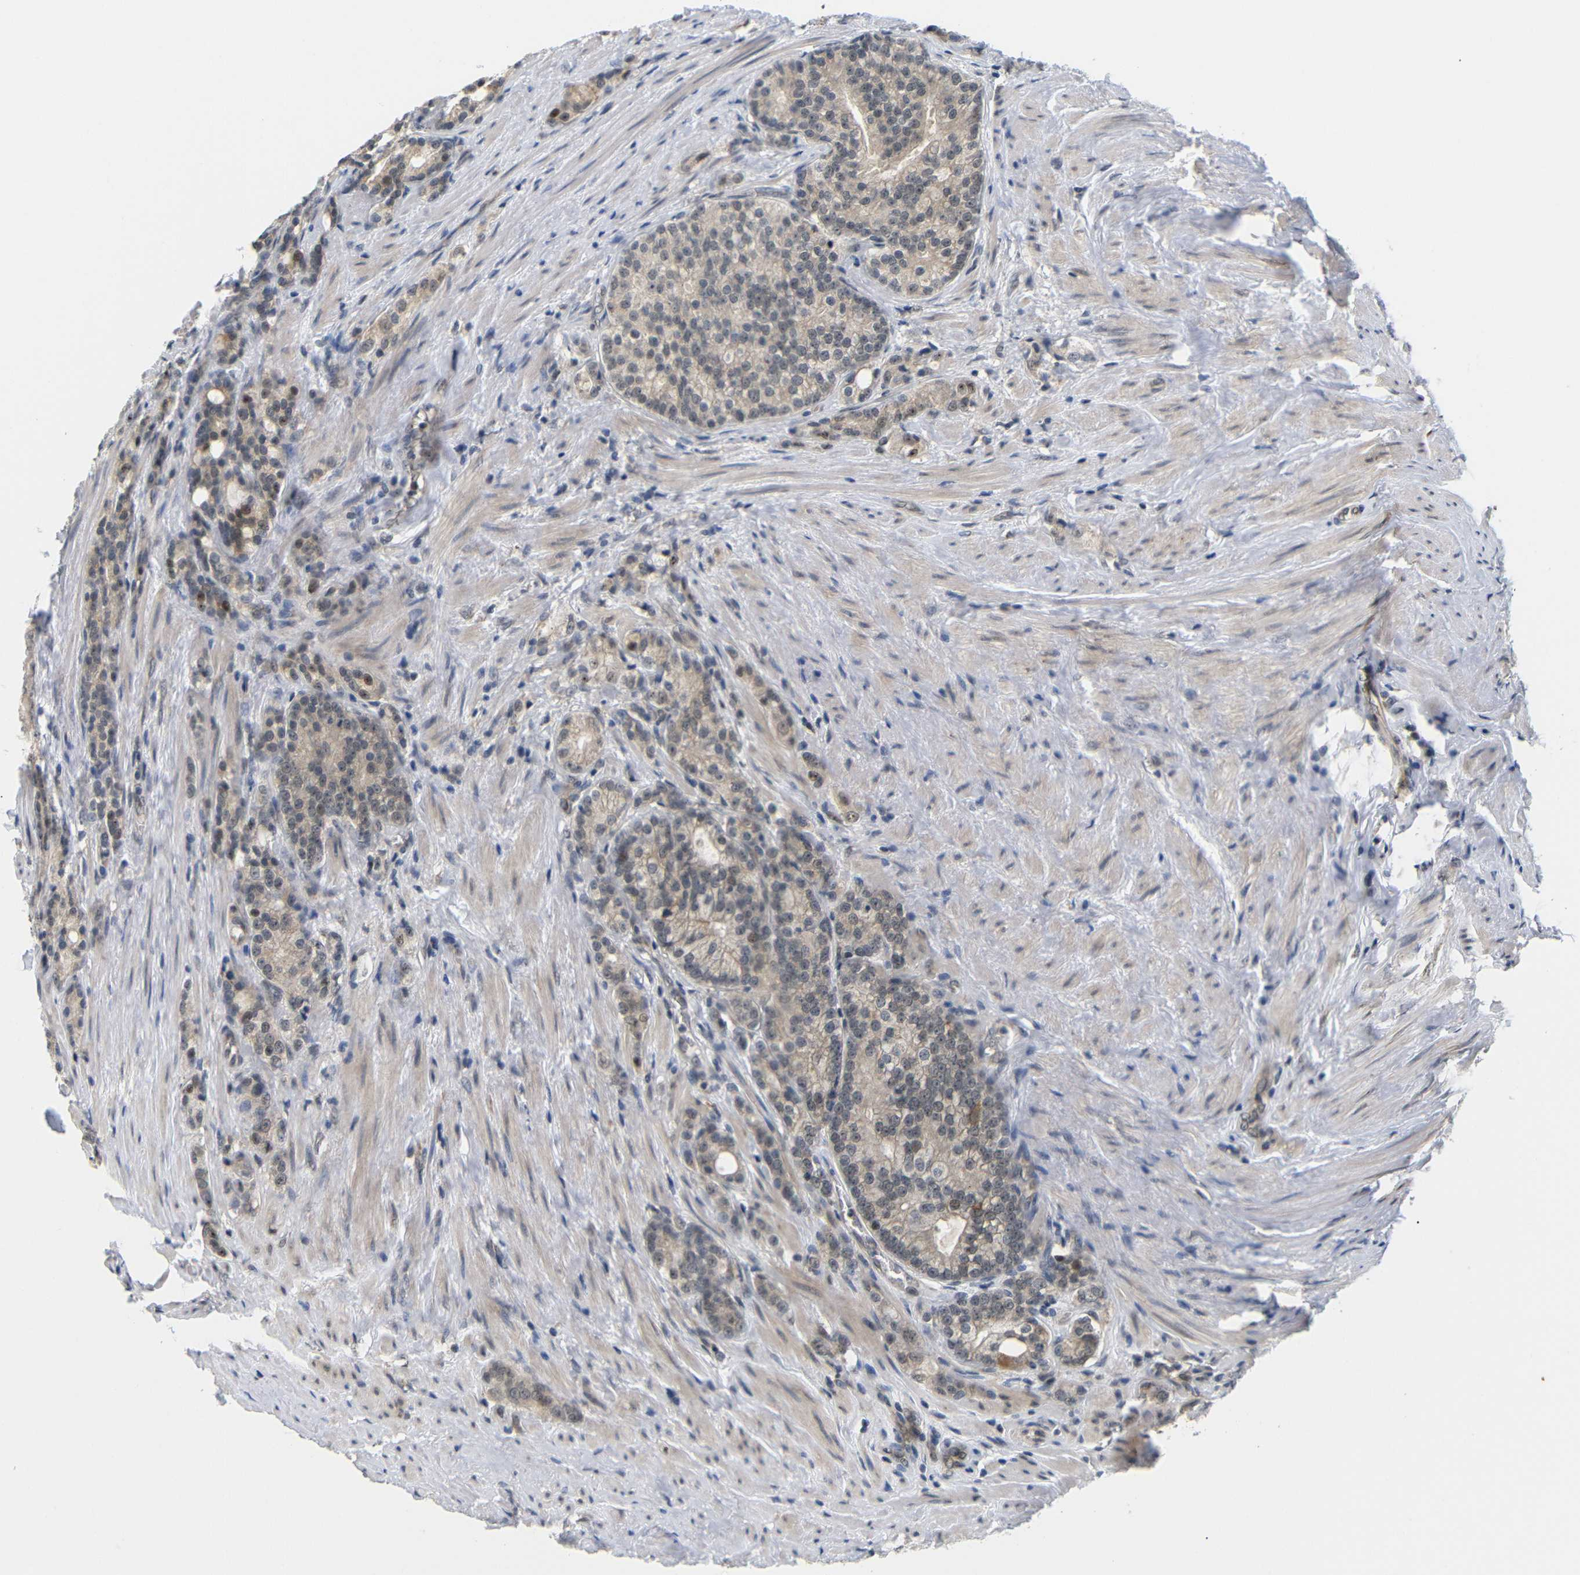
{"staining": {"intensity": "weak", "quantity": ">75%", "location": "cytoplasmic/membranous,nuclear"}, "tissue": "prostate cancer", "cell_type": "Tumor cells", "image_type": "cancer", "snomed": [{"axis": "morphology", "description": "Adenocarcinoma, Low grade"}, {"axis": "topography", "description": "Prostate"}], "caption": "Prostate cancer was stained to show a protein in brown. There is low levels of weak cytoplasmic/membranous and nuclear positivity in about >75% of tumor cells.", "gene": "GJA5", "patient": {"sex": "male", "age": 71}}